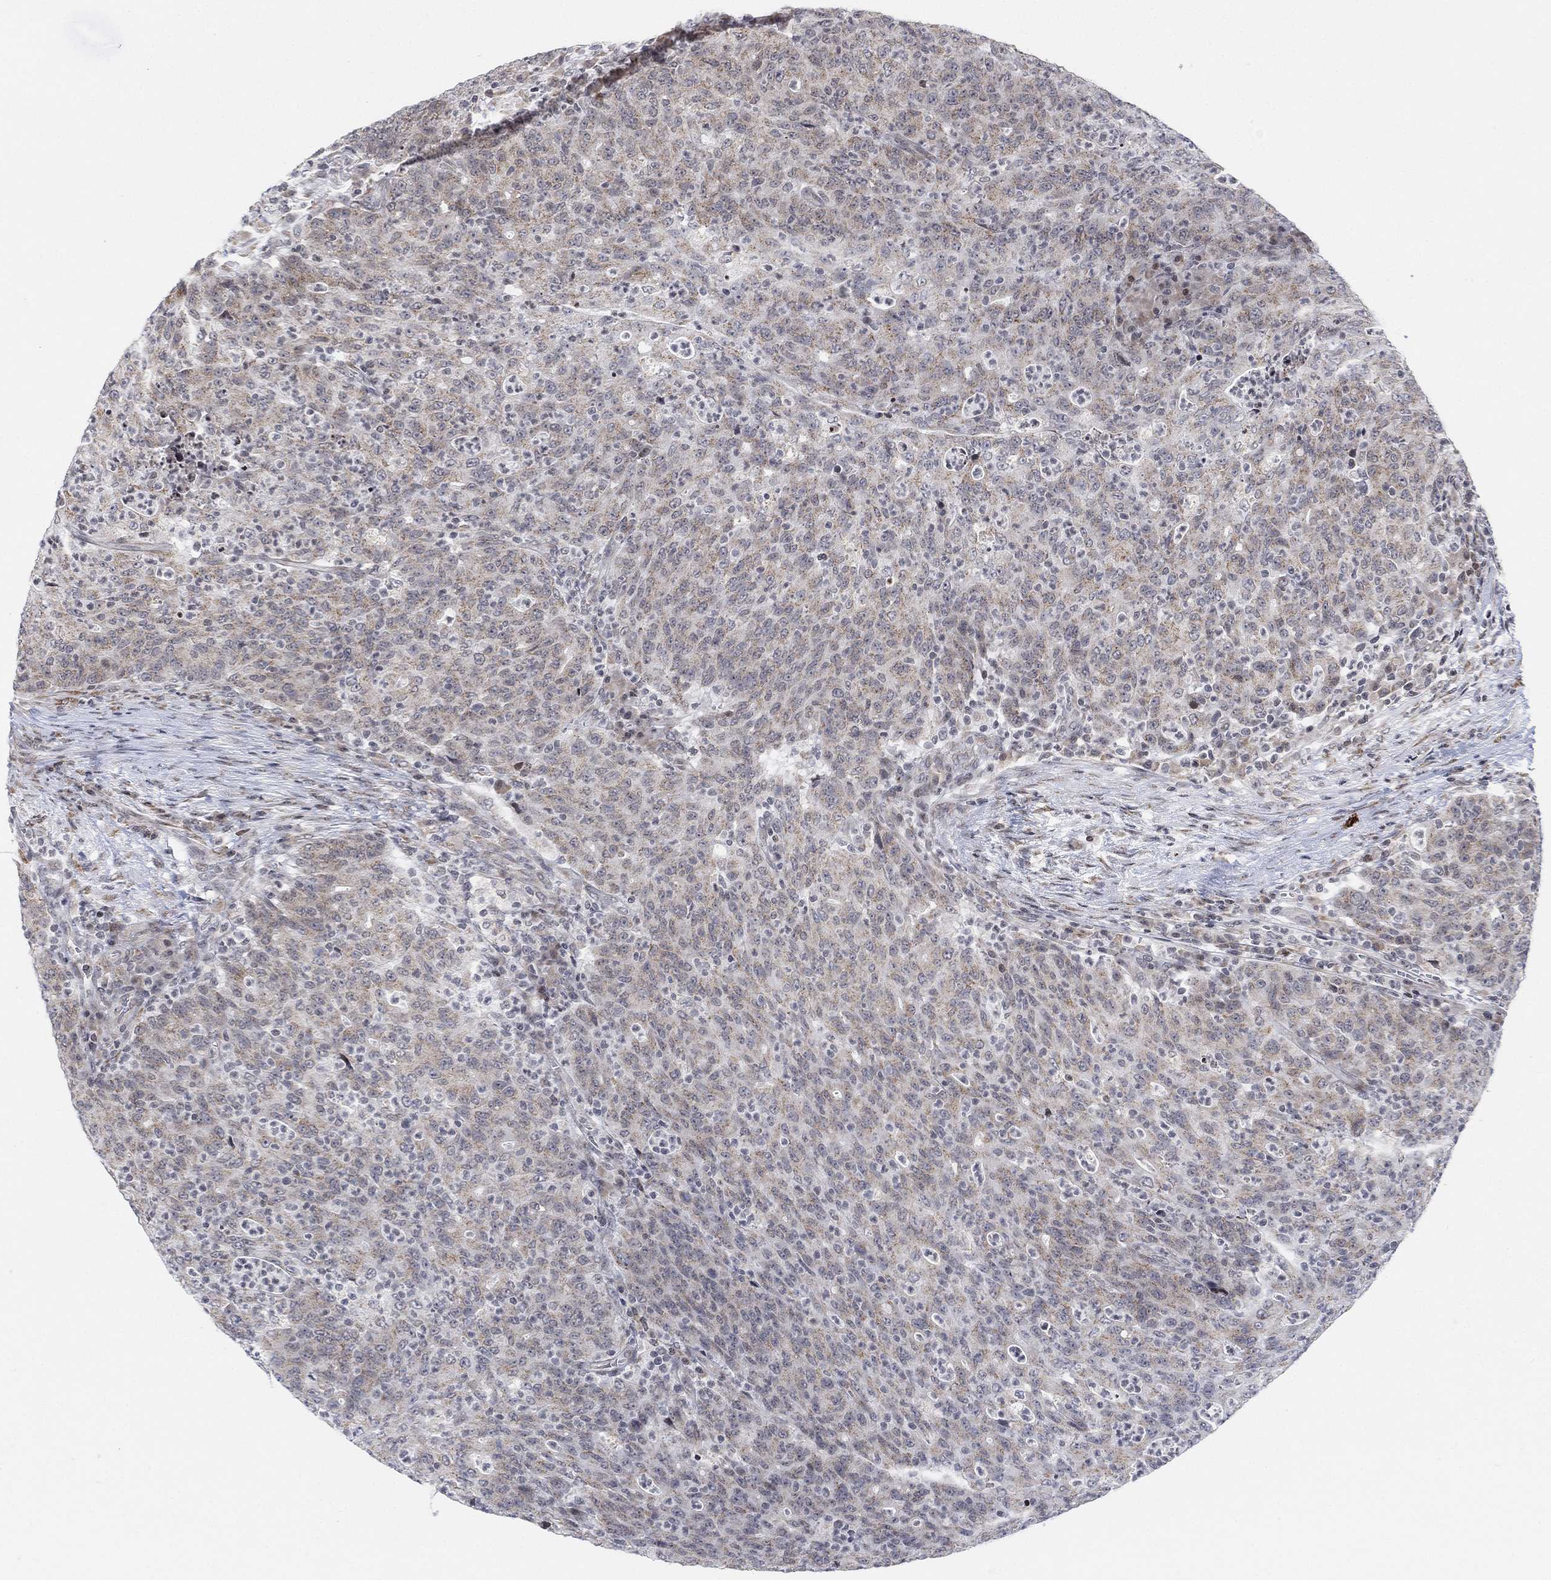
{"staining": {"intensity": "weak", "quantity": "25%-75%", "location": "cytoplasmic/membranous"}, "tissue": "colorectal cancer", "cell_type": "Tumor cells", "image_type": "cancer", "snomed": [{"axis": "morphology", "description": "Adenocarcinoma, NOS"}, {"axis": "topography", "description": "Colon"}], "caption": "Immunohistochemical staining of colorectal adenocarcinoma shows weak cytoplasmic/membranous protein positivity in about 25%-75% of tumor cells.", "gene": "ABHD14A", "patient": {"sex": "male", "age": 70}}